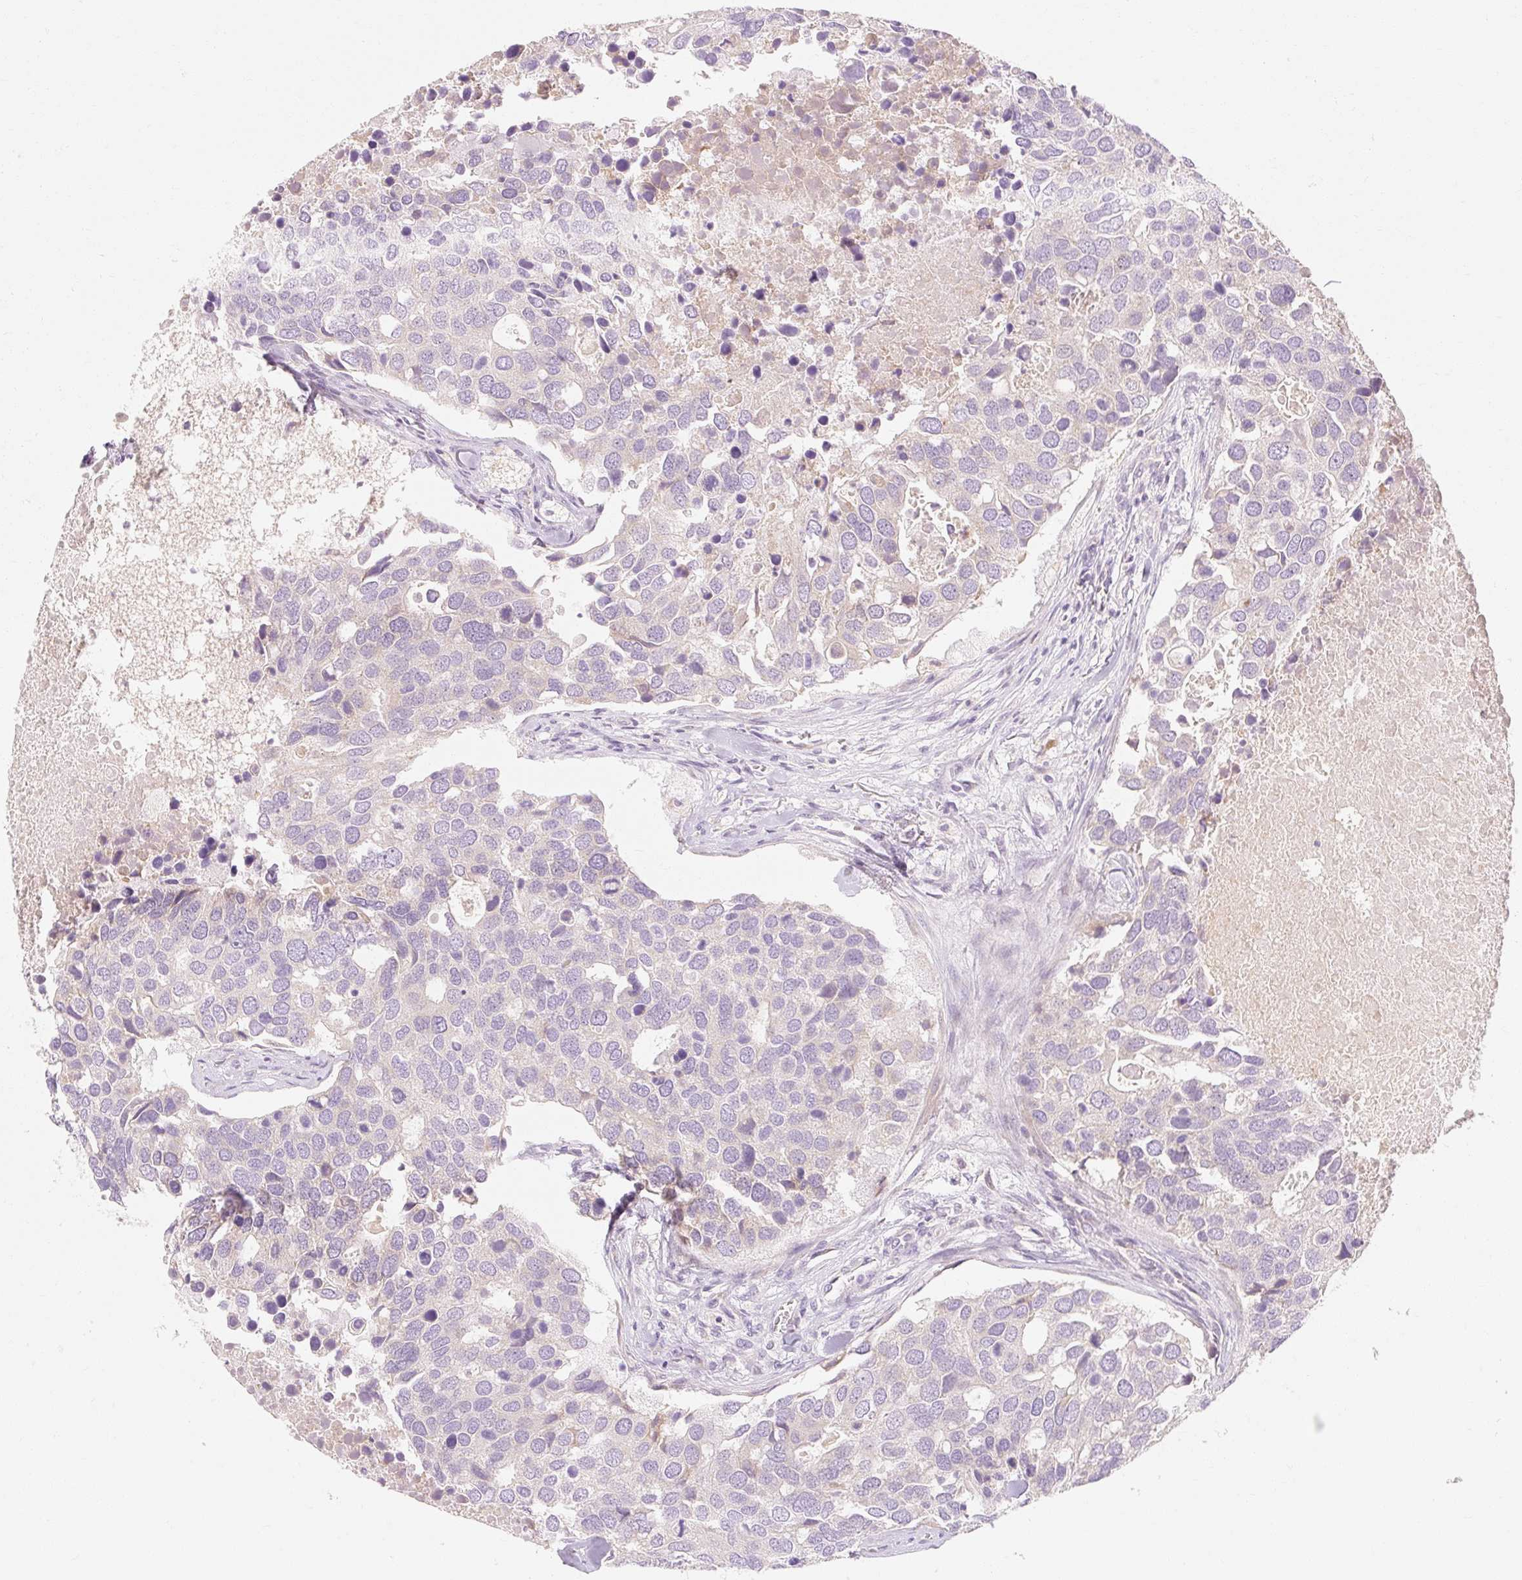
{"staining": {"intensity": "negative", "quantity": "none", "location": "none"}, "tissue": "breast cancer", "cell_type": "Tumor cells", "image_type": "cancer", "snomed": [{"axis": "morphology", "description": "Duct carcinoma"}, {"axis": "topography", "description": "Breast"}], "caption": "Image shows no significant protein expression in tumor cells of breast cancer. Nuclei are stained in blue.", "gene": "MYO1D", "patient": {"sex": "female", "age": 83}}